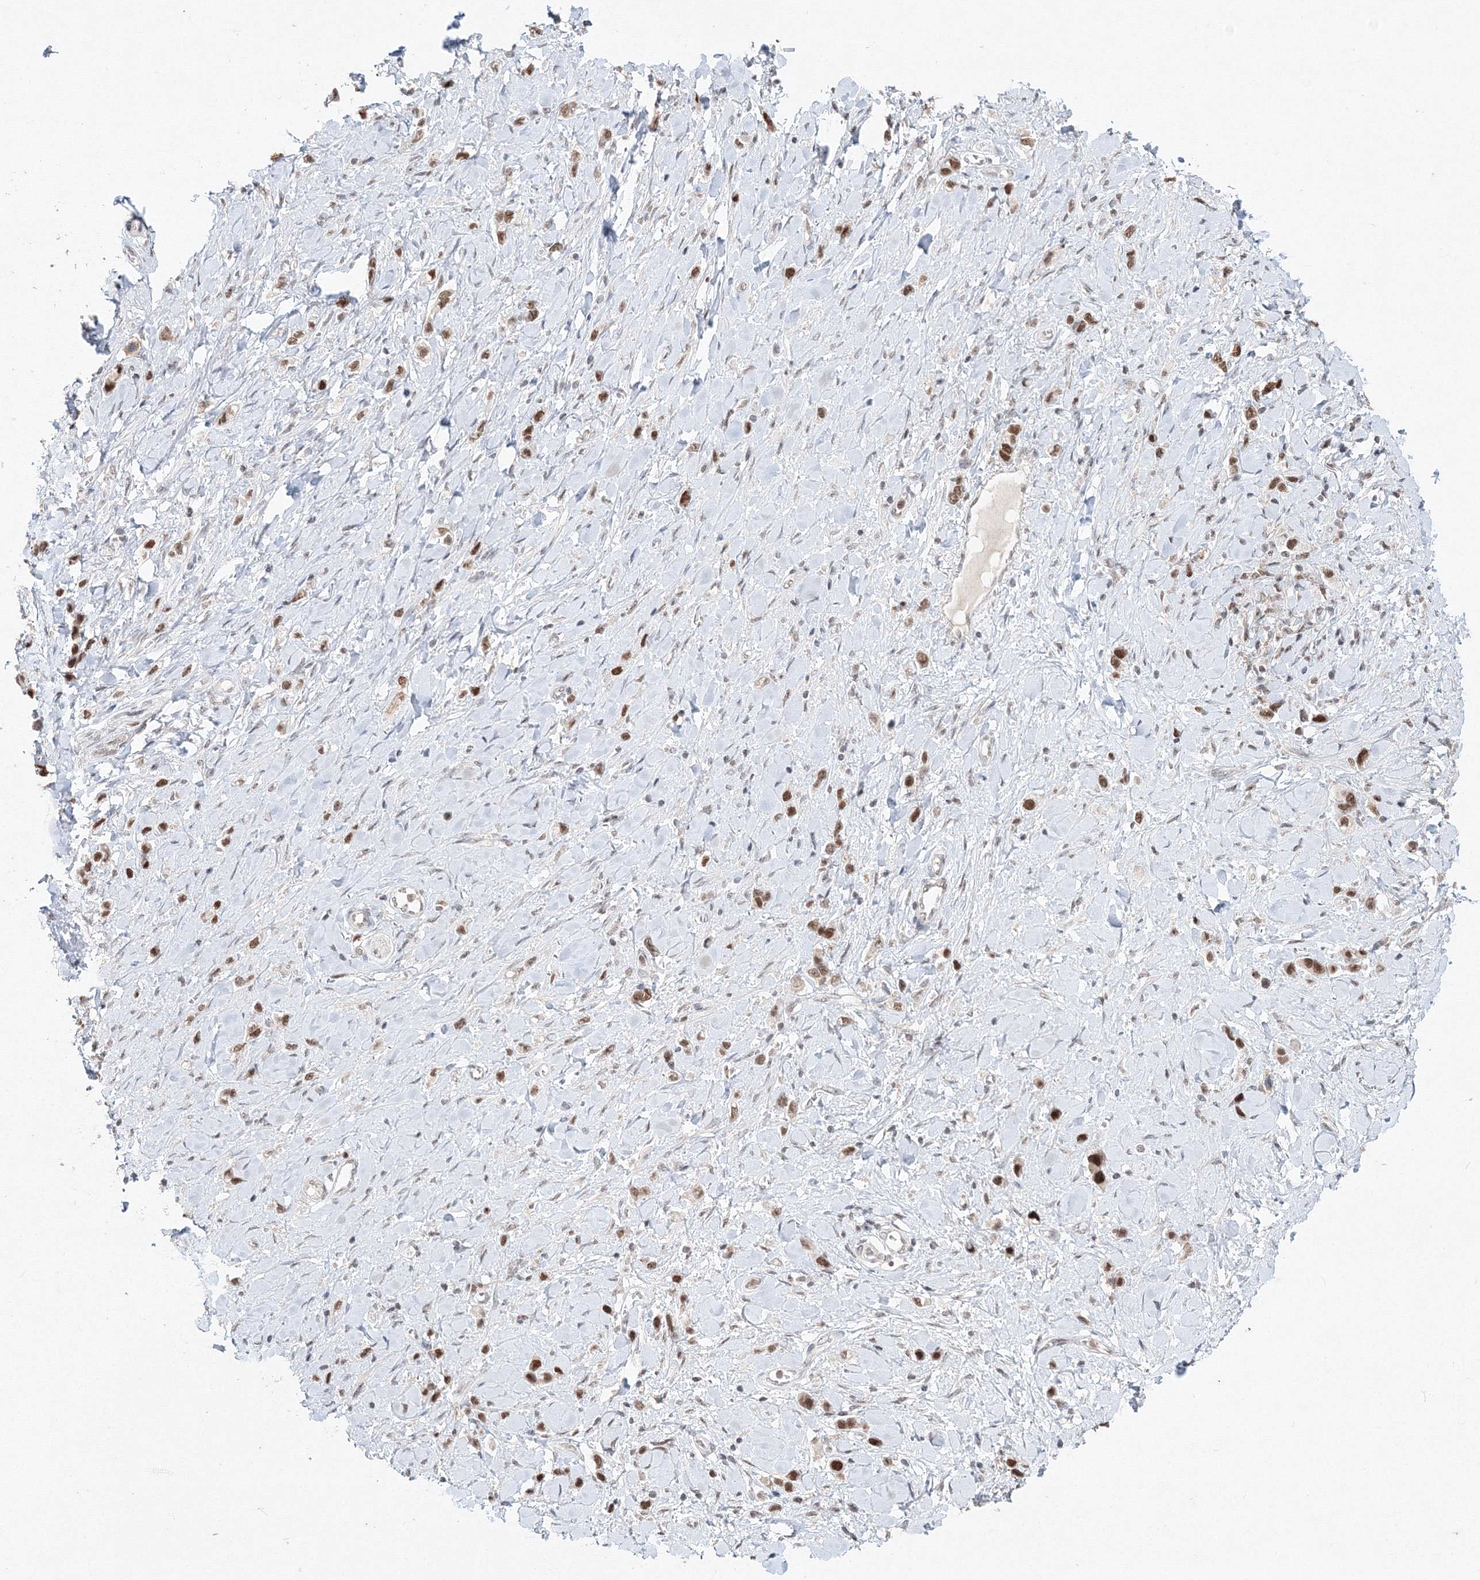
{"staining": {"intensity": "moderate", "quantity": ">75%", "location": "nuclear"}, "tissue": "stomach cancer", "cell_type": "Tumor cells", "image_type": "cancer", "snomed": [{"axis": "morphology", "description": "Normal tissue, NOS"}, {"axis": "morphology", "description": "Adenocarcinoma, NOS"}, {"axis": "topography", "description": "Stomach, upper"}, {"axis": "topography", "description": "Stomach"}], "caption": "Stomach cancer (adenocarcinoma) was stained to show a protein in brown. There is medium levels of moderate nuclear staining in about >75% of tumor cells.", "gene": "IWS1", "patient": {"sex": "female", "age": 65}}